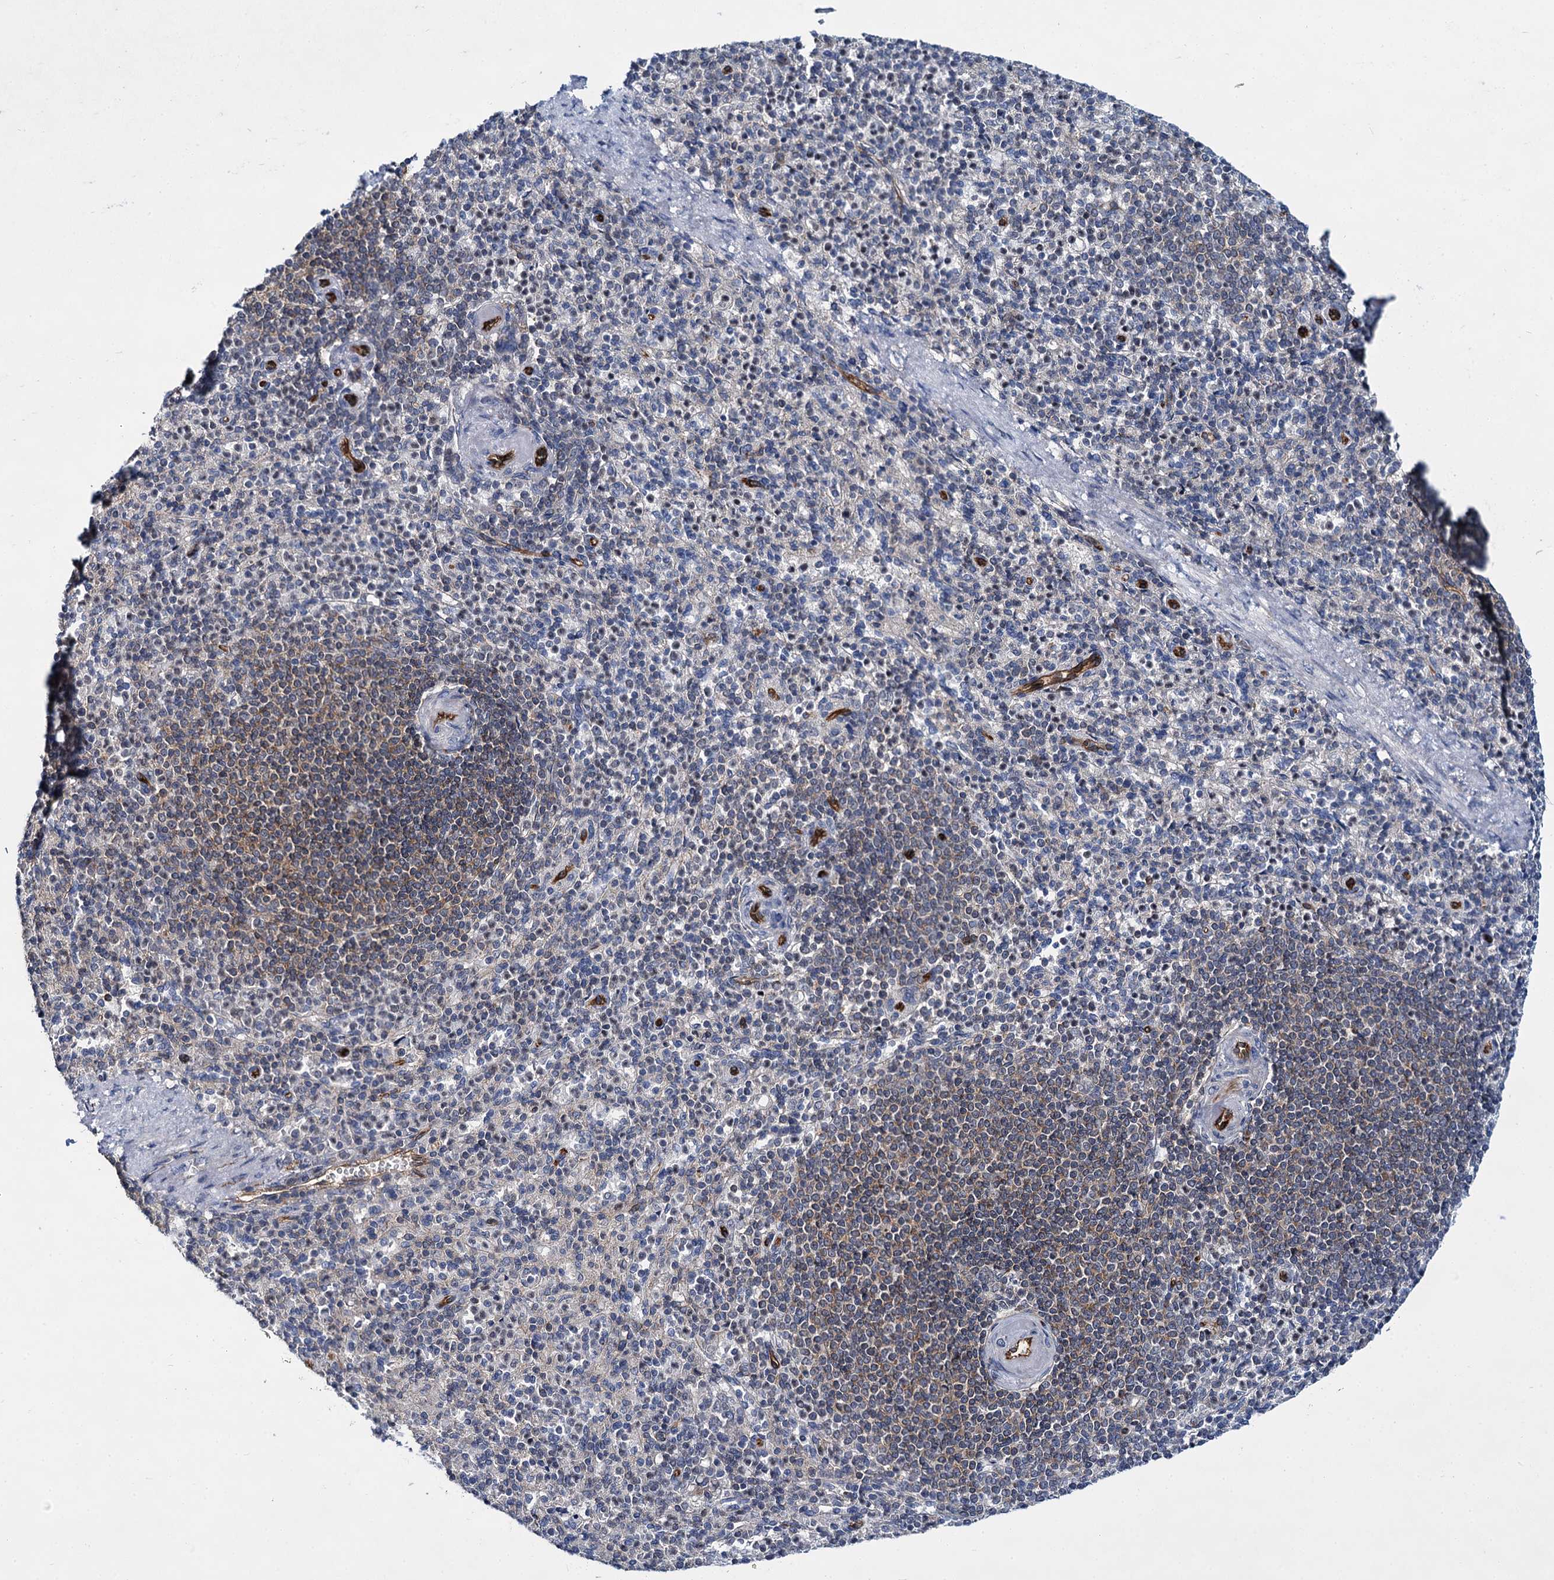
{"staining": {"intensity": "moderate", "quantity": "<25%", "location": "cytoplasmic/membranous"}, "tissue": "spleen", "cell_type": "Cells in red pulp", "image_type": "normal", "snomed": [{"axis": "morphology", "description": "Normal tissue, NOS"}, {"axis": "topography", "description": "Spleen"}], "caption": "Approximately <25% of cells in red pulp in benign spleen exhibit moderate cytoplasmic/membranous protein positivity as visualized by brown immunohistochemical staining.", "gene": "ABLIM1", "patient": {"sex": "female", "age": 74}}